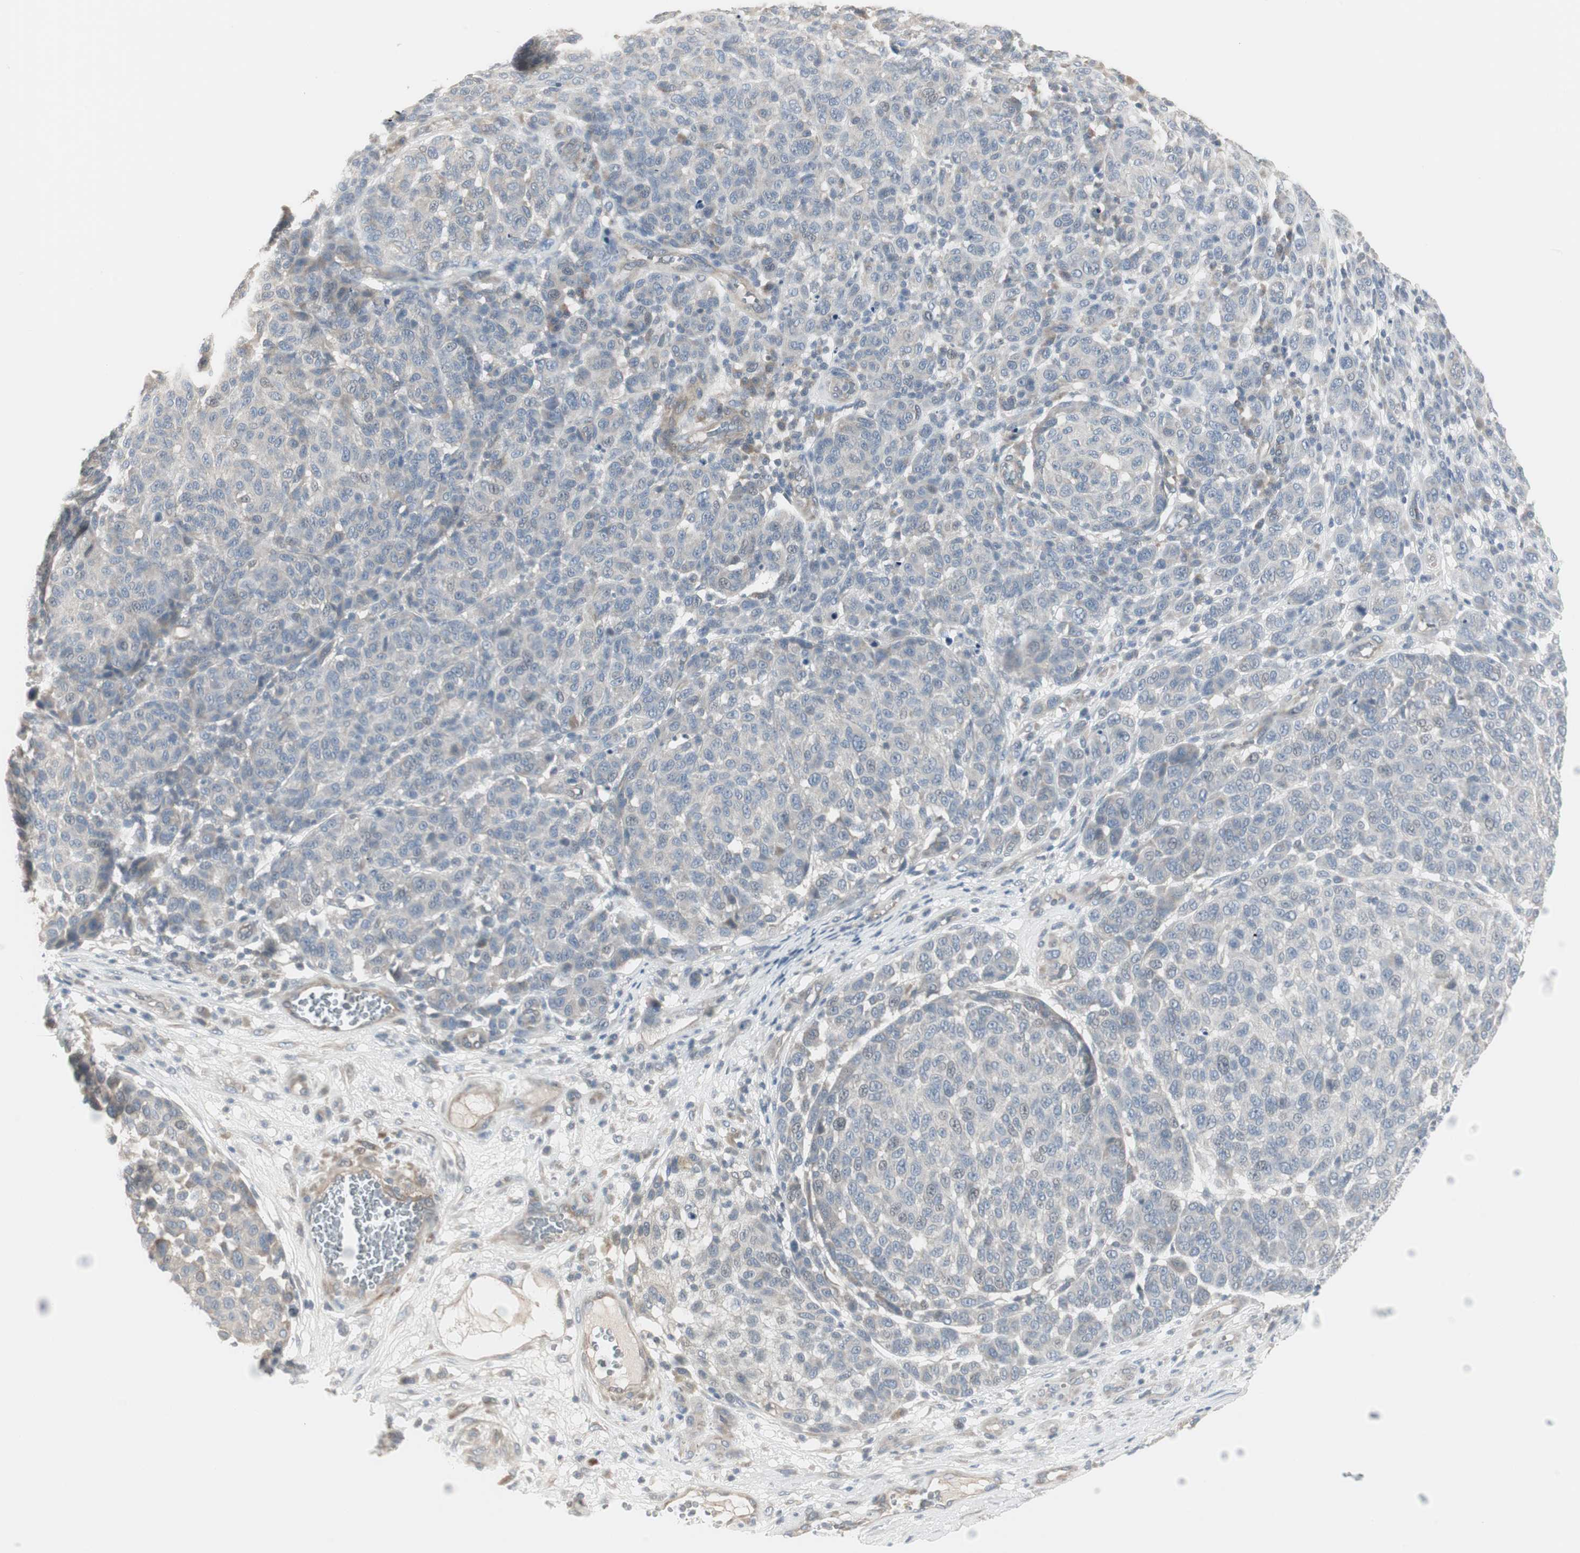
{"staining": {"intensity": "negative", "quantity": "none", "location": "none"}, "tissue": "melanoma", "cell_type": "Tumor cells", "image_type": "cancer", "snomed": [{"axis": "morphology", "description": "Malignant melanoma, NOS"}, {"axis": "topography", "description": "Skin"}], "caption": "There is no significant positivity in tumor cells of malignant melanoma.", "gene": "DMPK", "patient": {"sex": "male", "age": 59}}